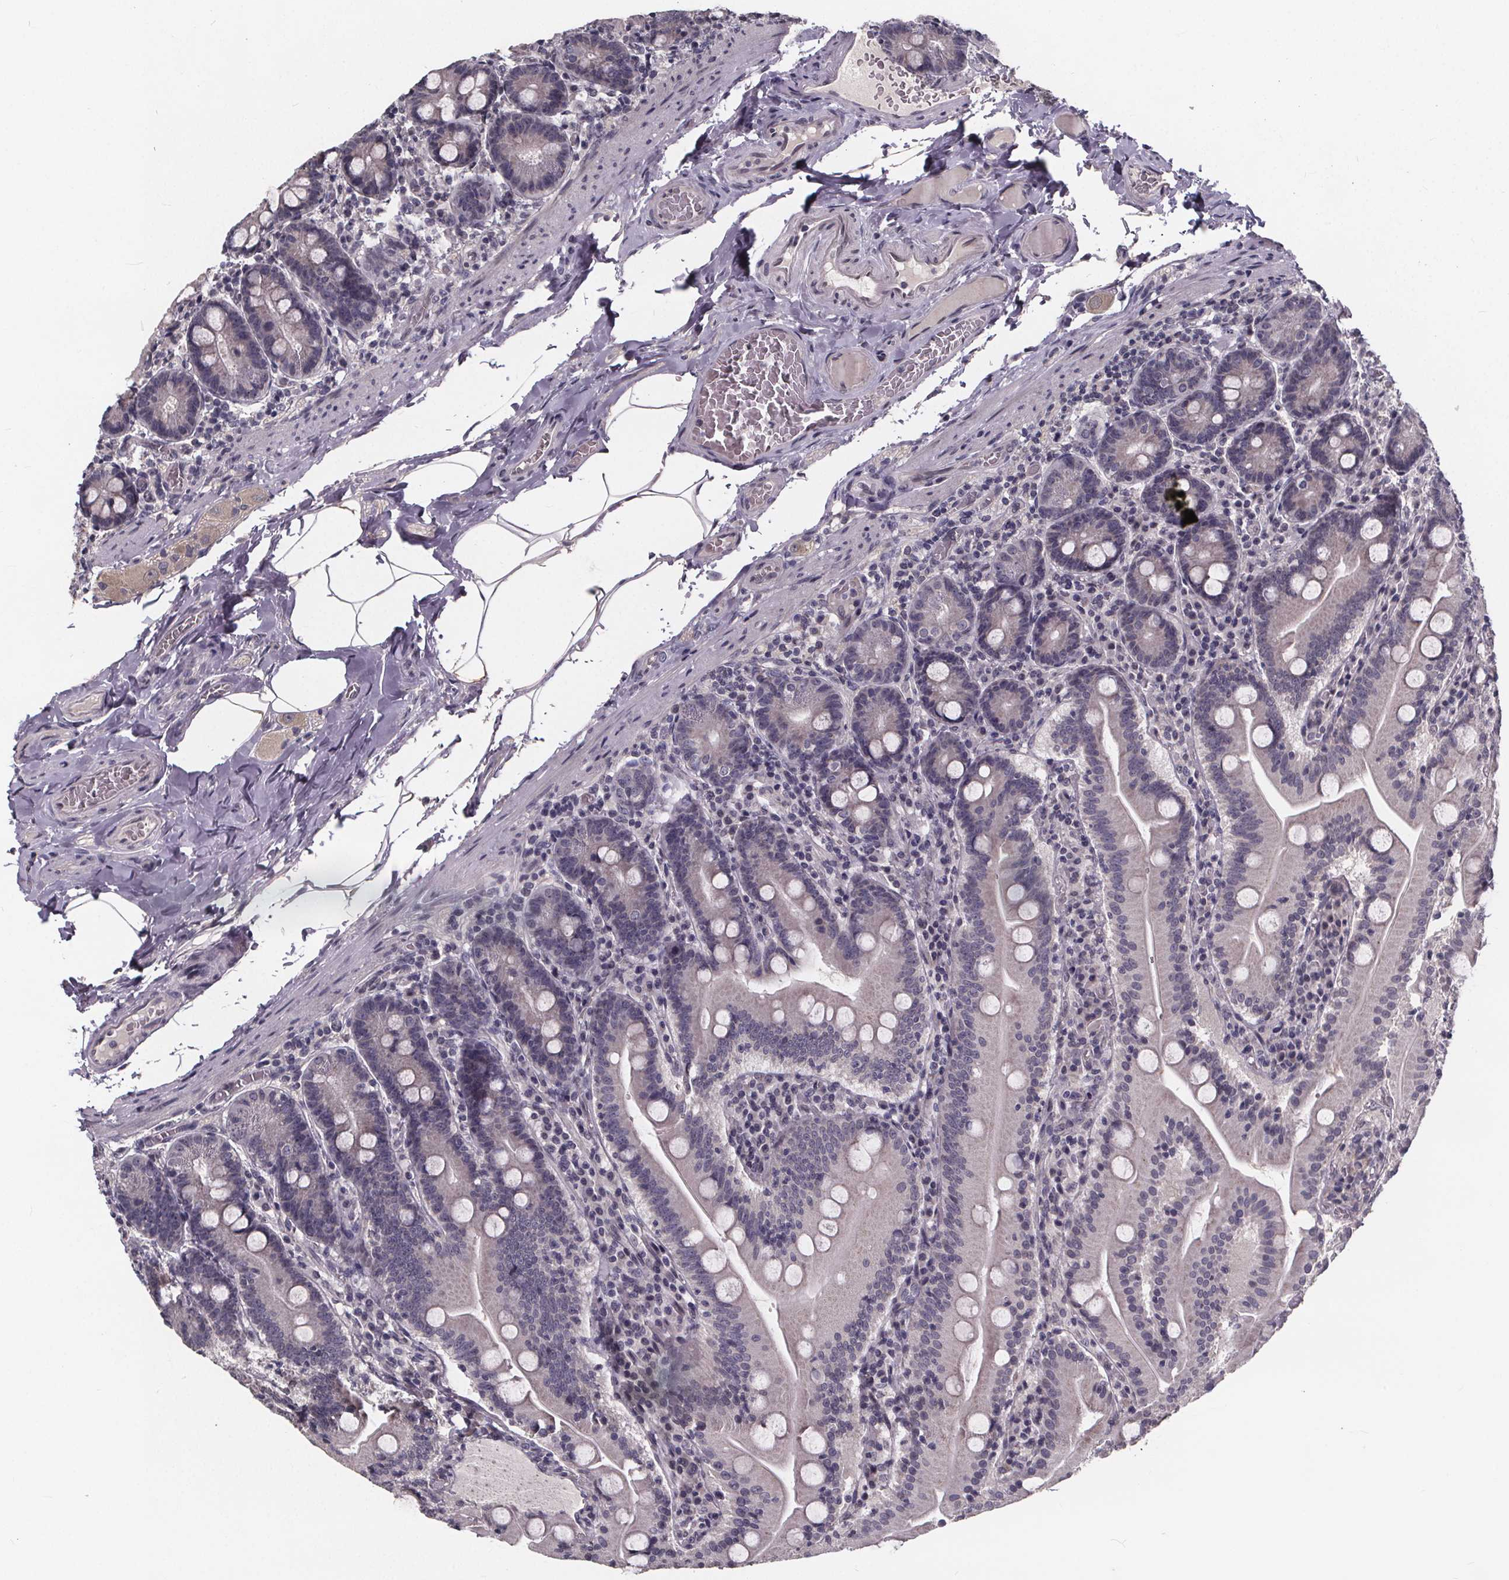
{"staining": {"intensity": "weak", "quantity": "<25%", "location": "cytoplasmic/membranous"}, "tissue": "small intestine", "cell_type": "Glandular cells", "image_type": "normal", "snomed": [{"axis": "morphology", "description": "Normal tissue, NOS"}, {"axis": "topography", "description": "Small intestine"}], "caption": "Immunohistochemistry photomicrograph of normal small intestine stained for a protein (brown), which exhibits no expression in glandular cells.", "gene": "FAM181B", "patient": {"sex": "male", "age": 37}}